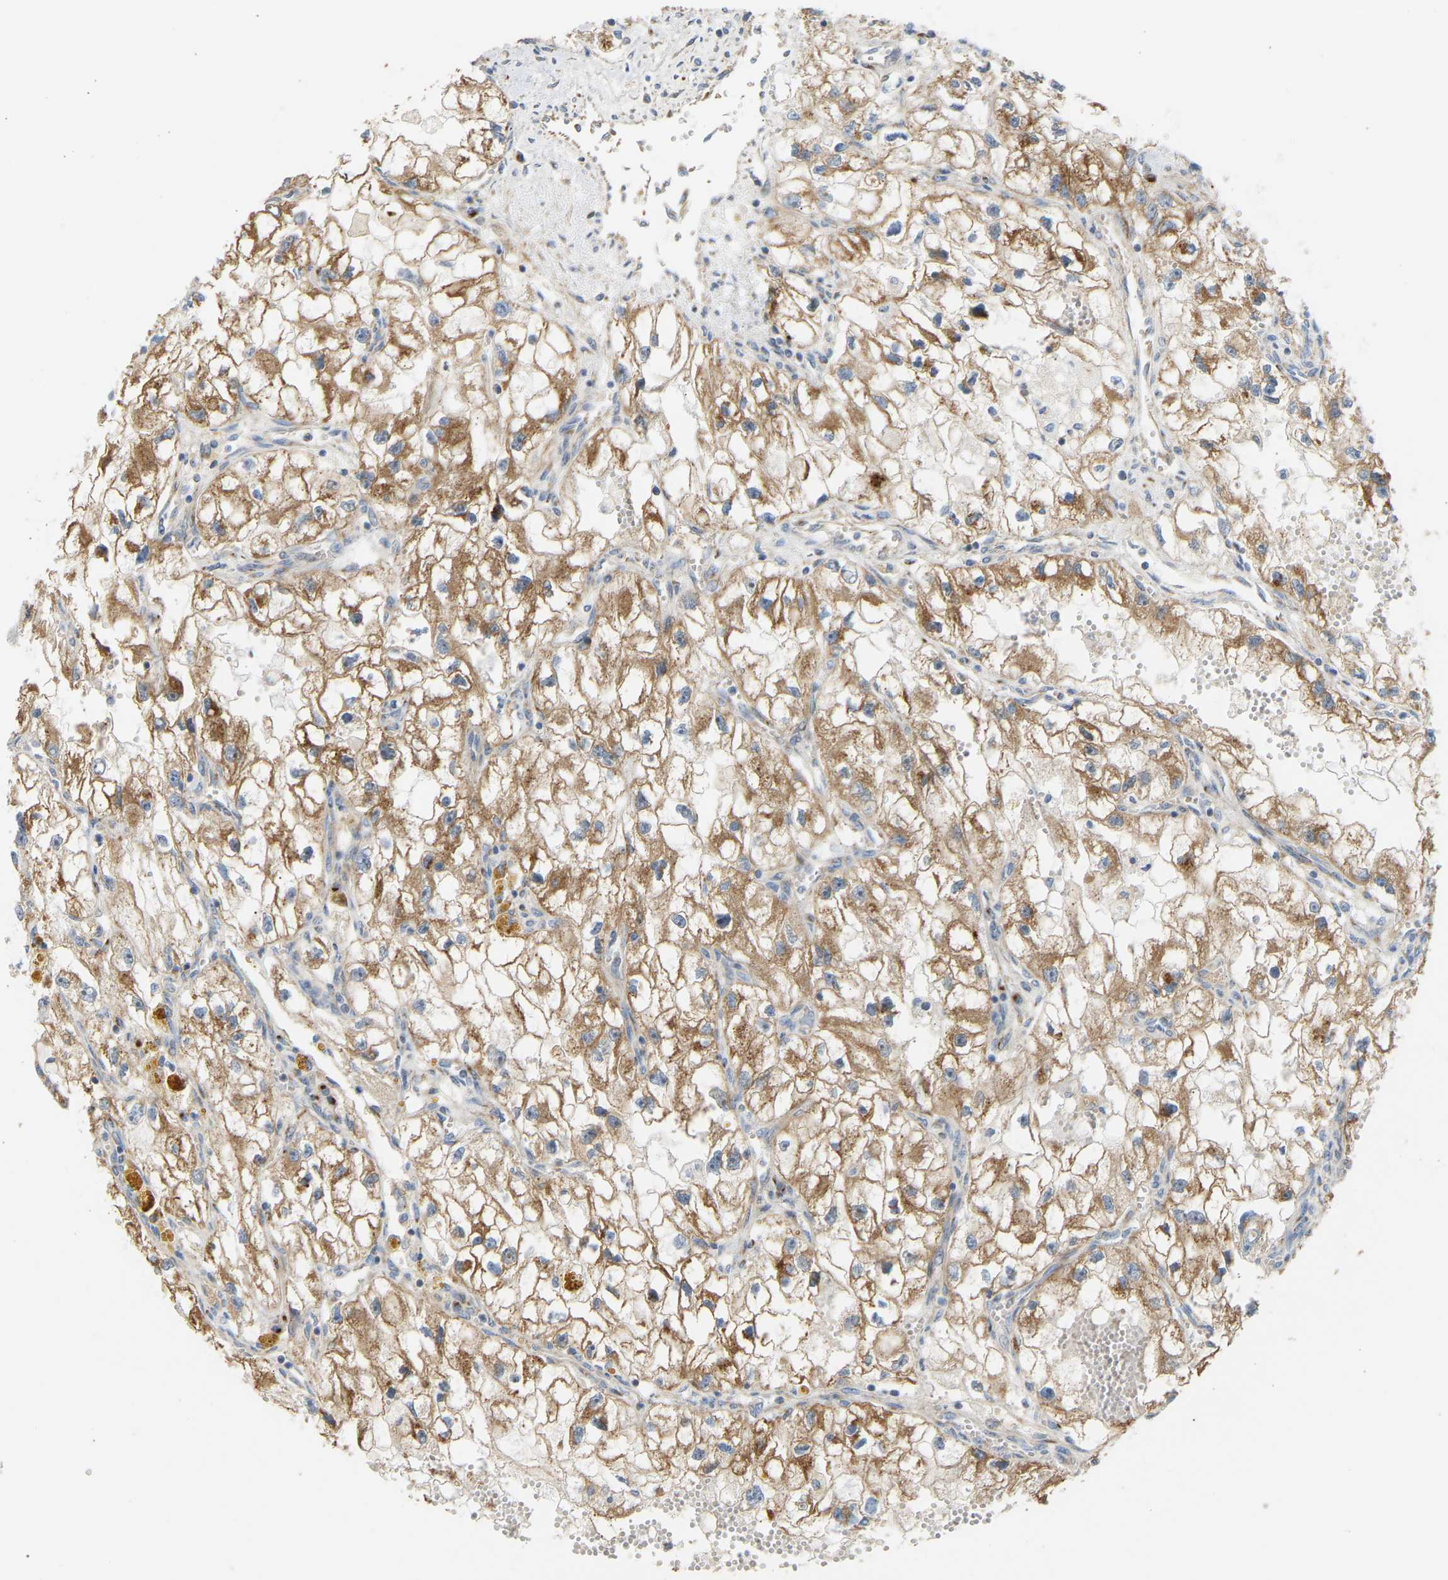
{"staining": {"intensity": "moderate", "quantity": ">75%", "location": "cytoplasmic/membranous"}, "tissue": "renal cancer", "cell_type": "Tumor cells", "image_type": "cancer", "snomed": [{"axis": "morphology", "description": "Adenocarcinoma, NOS"}, {"axis": "topography", "description": "Kidney"}], "caption": "Moderate cytoplasmic/membranous staining for a protein is appreciated in about >75% of tumor cells of renal adenocarcinoma using immunohistochemistry.", "gene": "YIPF2", "patient": {"sex": "female", "age": 70}}